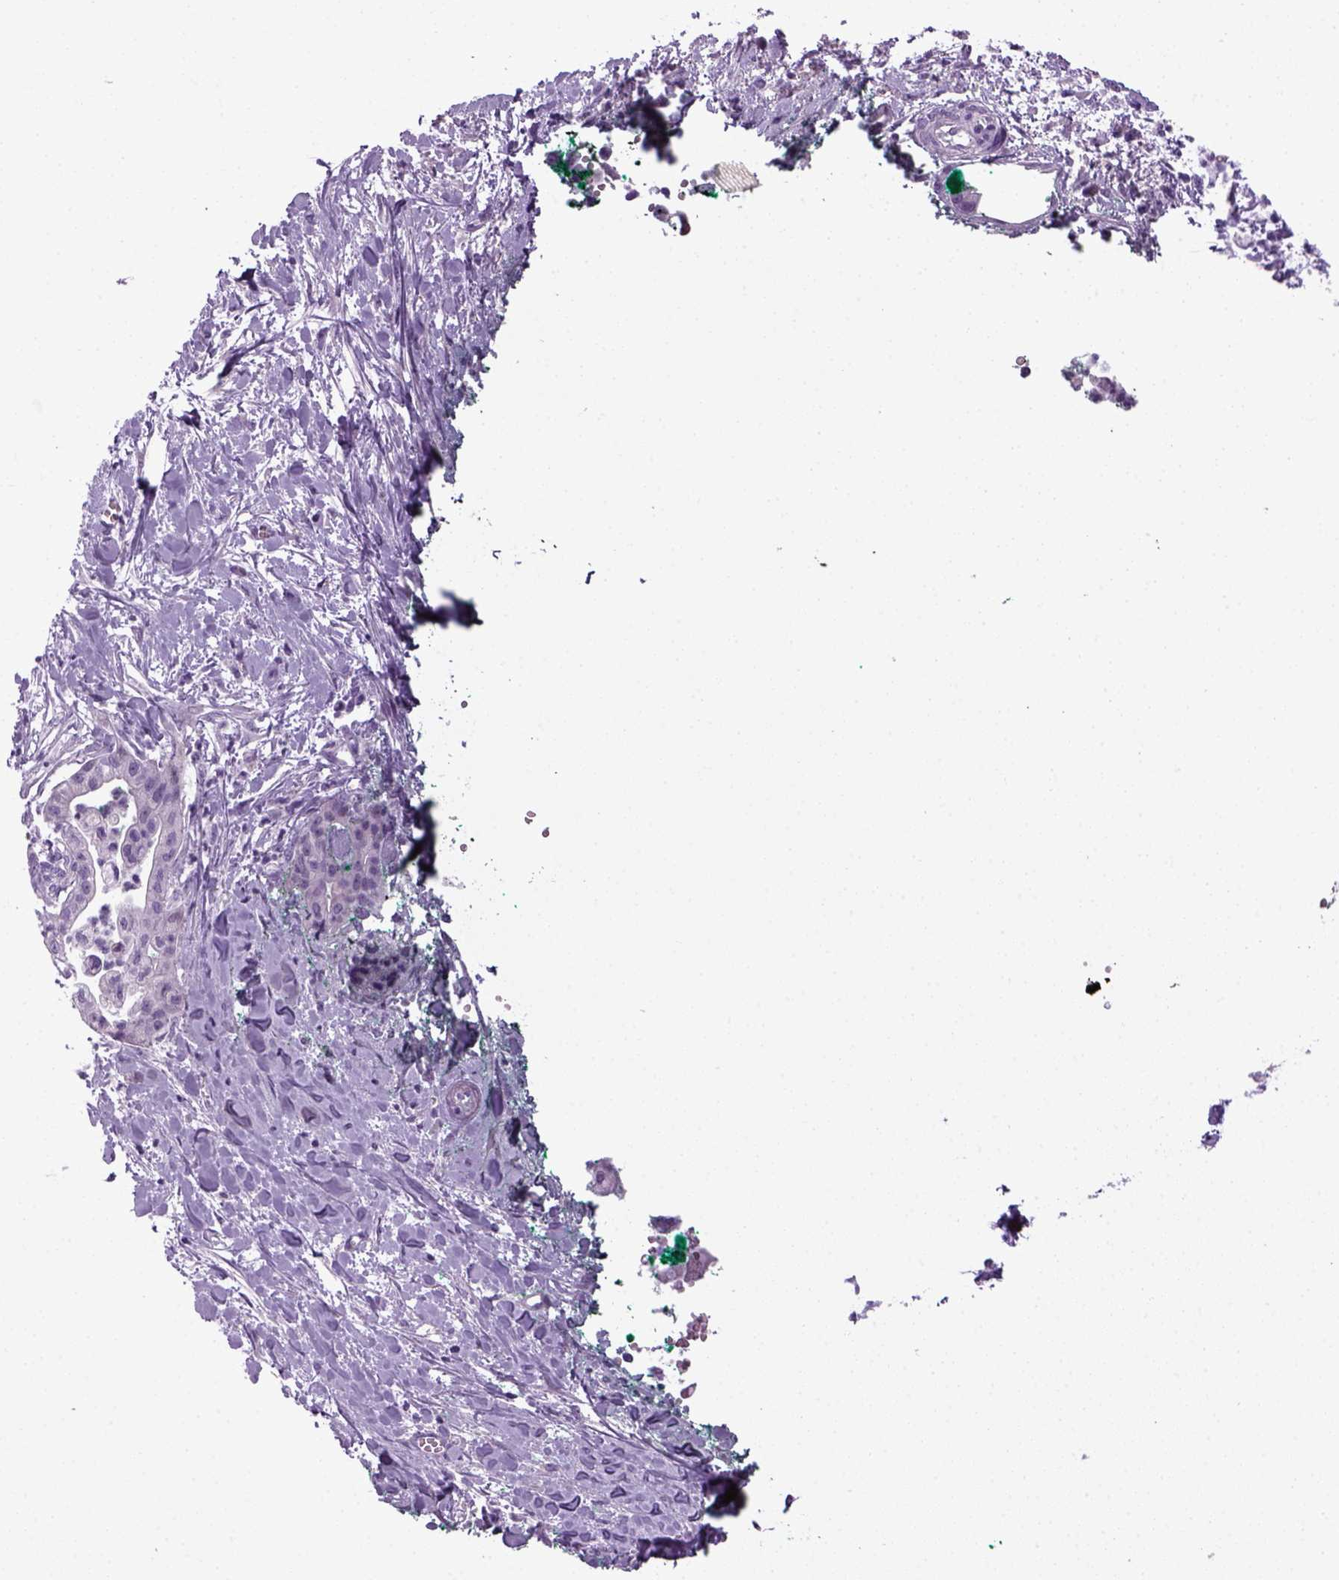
{"staining": {"intensity": "negative", "quantity": "none", "location": "none"}, "tissue": "pancreatic cancer", "cell_type": "Tumor cells", "image_type": "cancer", "snomed": [{"axis": "morphology", "description": "Normal tissue, NOS"}, {"axis": "morphology", "description": "Adenocarcinoma, NOS"}, {"axis": "topography", "description": "Lymph node"}, {"axis": "topography", "description": "Pancreas"}], "caption": "Immunohistochemistry histopathology image of human pancreatic adenocarcinoma stained for a protein (brown), which displays no positivity in tumor cells.", "gene": "HMCN2", "patient": {"sex": "female", "age": 58}}